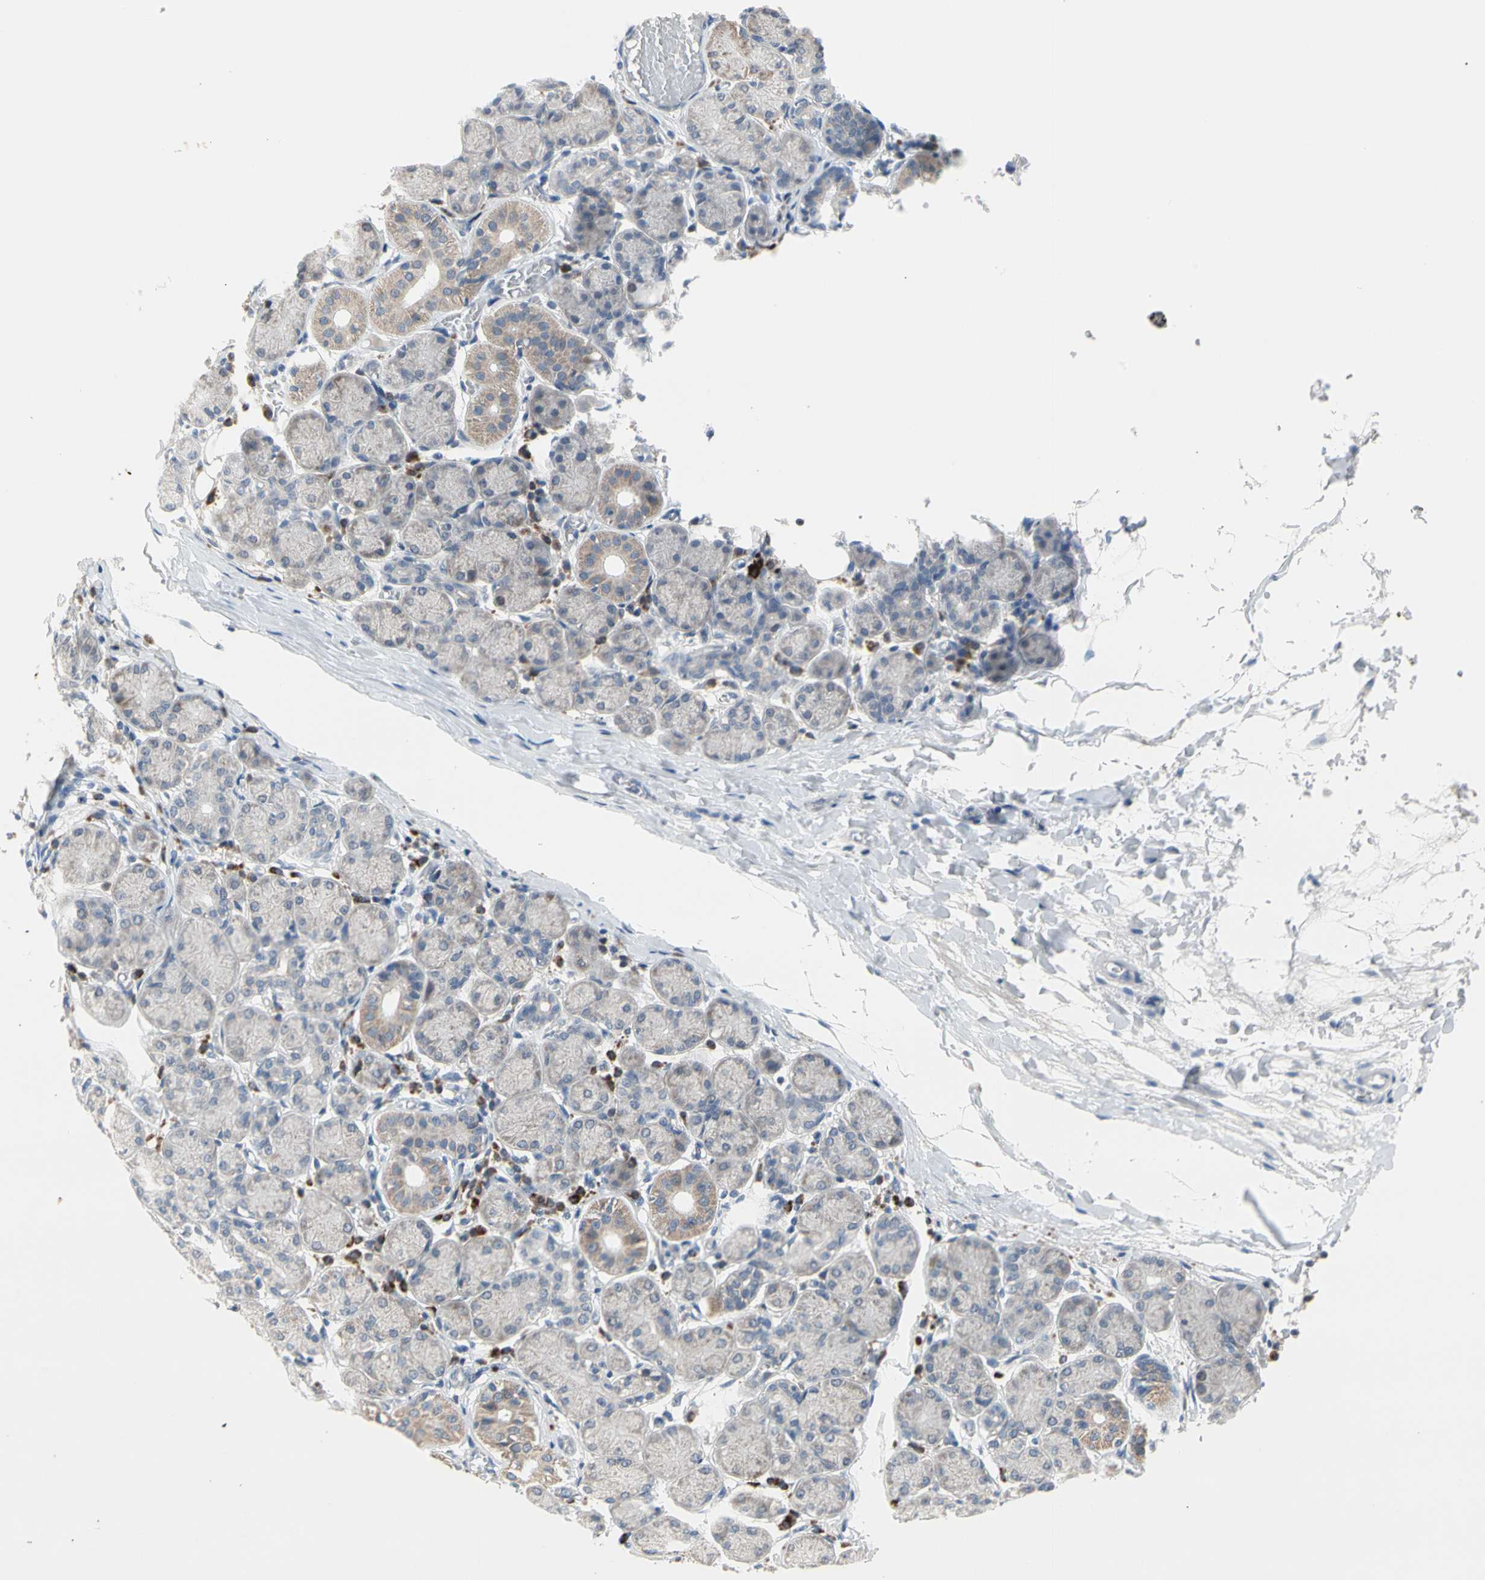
{"staining": {"intensity": "moderate", "quantity": "<25%", "location": "cytoplasmic/membranous"}, "tissue": "salivary gland", "cell_type": "Glandular cells", "image_type": "normal", "snomed": [{"axis": "morphology", "description": "Normal tissue, NOS"}, {"axis": "topography", "description": "Salivary gland"}], "caption": "Moderate cytoplasmic/membranous staining for a protein is seen in approximately <25% of glandular cells of normal salivary gland using immunohistochemistry.", "gene": "MARK1", "patient": {"sex": "female", "age": 24}}